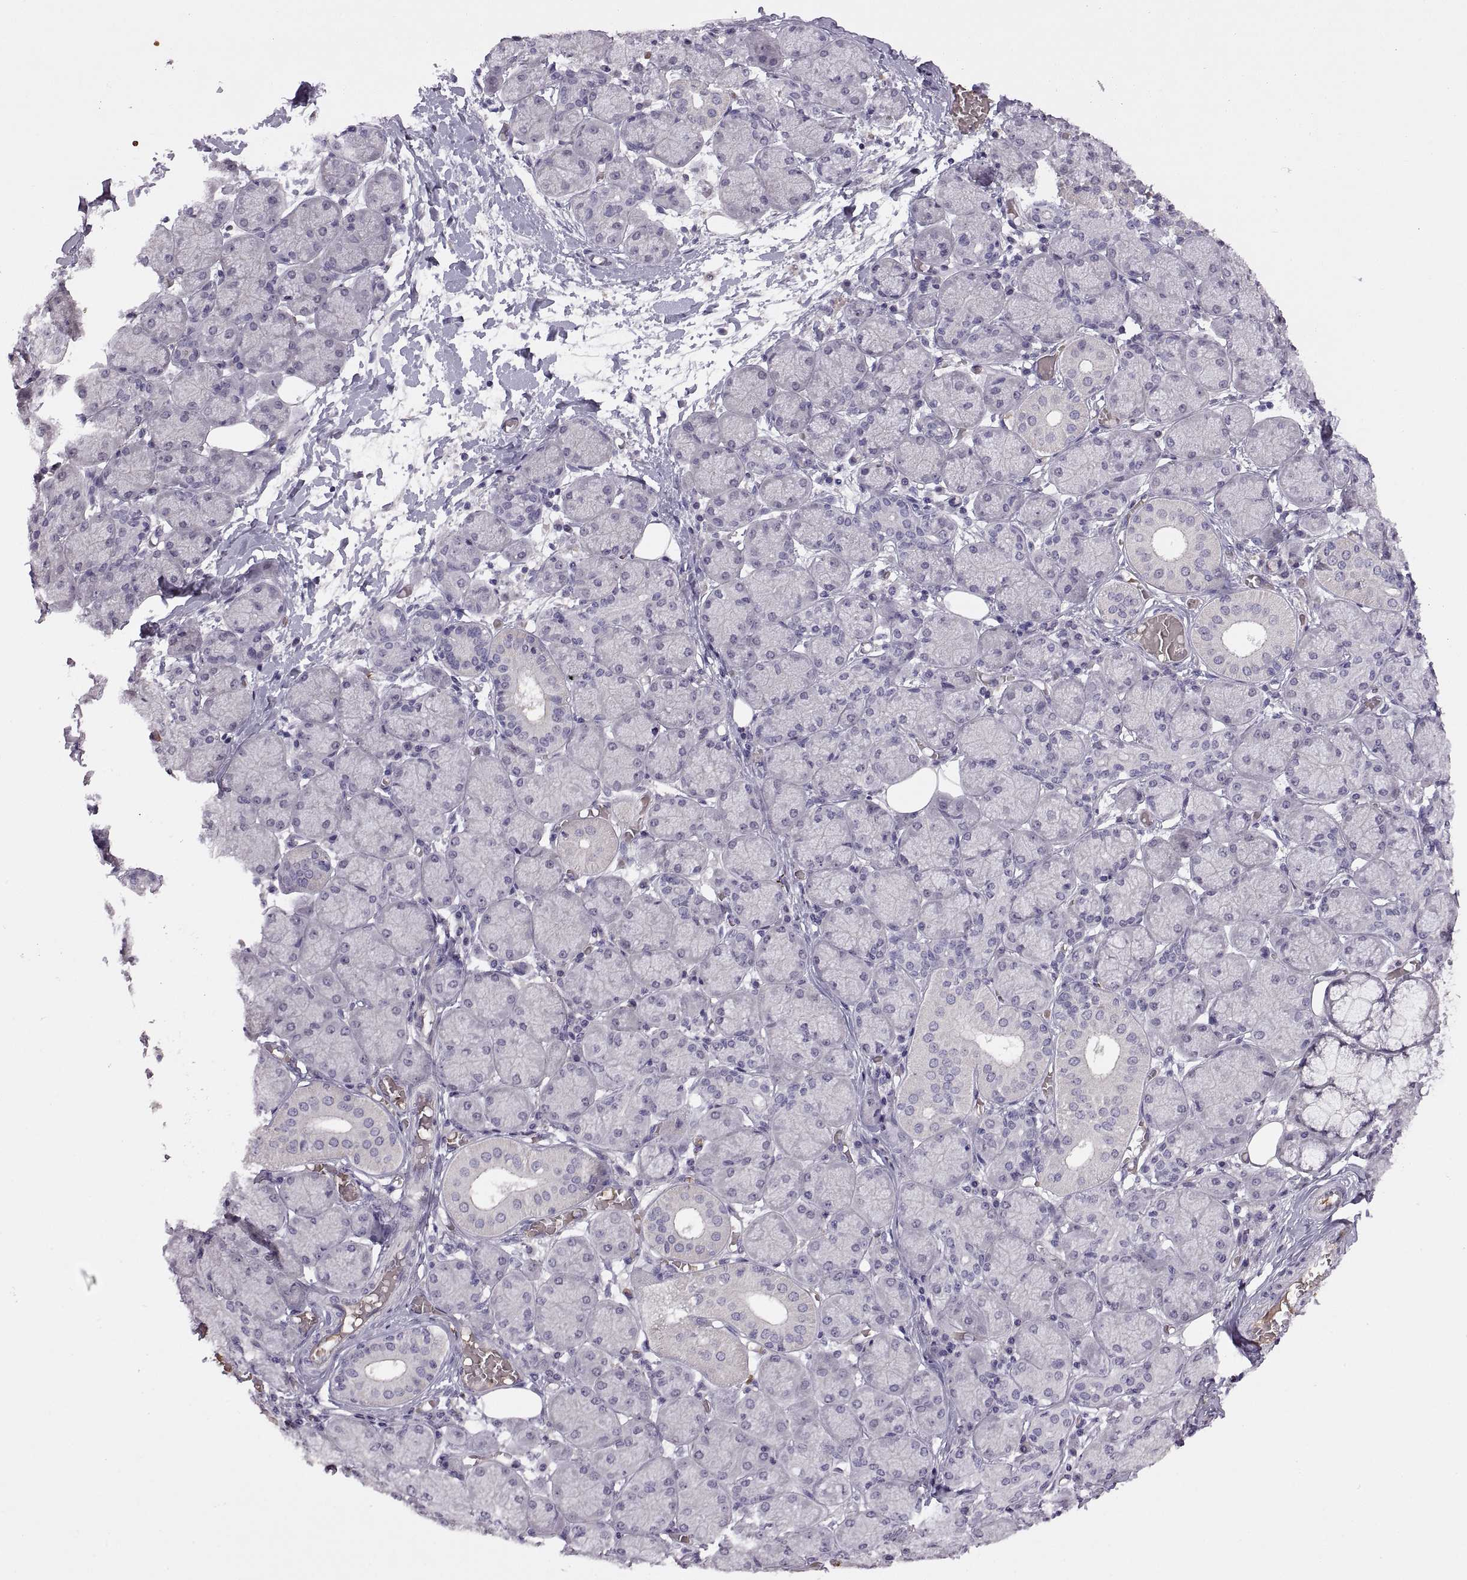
{"staining": {"intensity": "negative", "quantity": "none", "location": "none"}, "tissue": "salivary gland", "cell_type": "Glandular cells", "image_type": "normal", "snomed": [{"axis": "morphology", "description": "Normal tissue, NOS"}, {"axis": "topography", "description": "Salivary gland"}, {"axis": "topography", "description": "Peripheral nerve tissue"}], "caption": "Immunohistochemistry micrograph of normal salivary gland: human salivary gland stained with DAB exhibits no significant protein positivity in glandular cells. (IHC, brightfield microscopy, high magnification).", "gene": "MEIOC", "patient": {"sex": "female", "age": 24}}